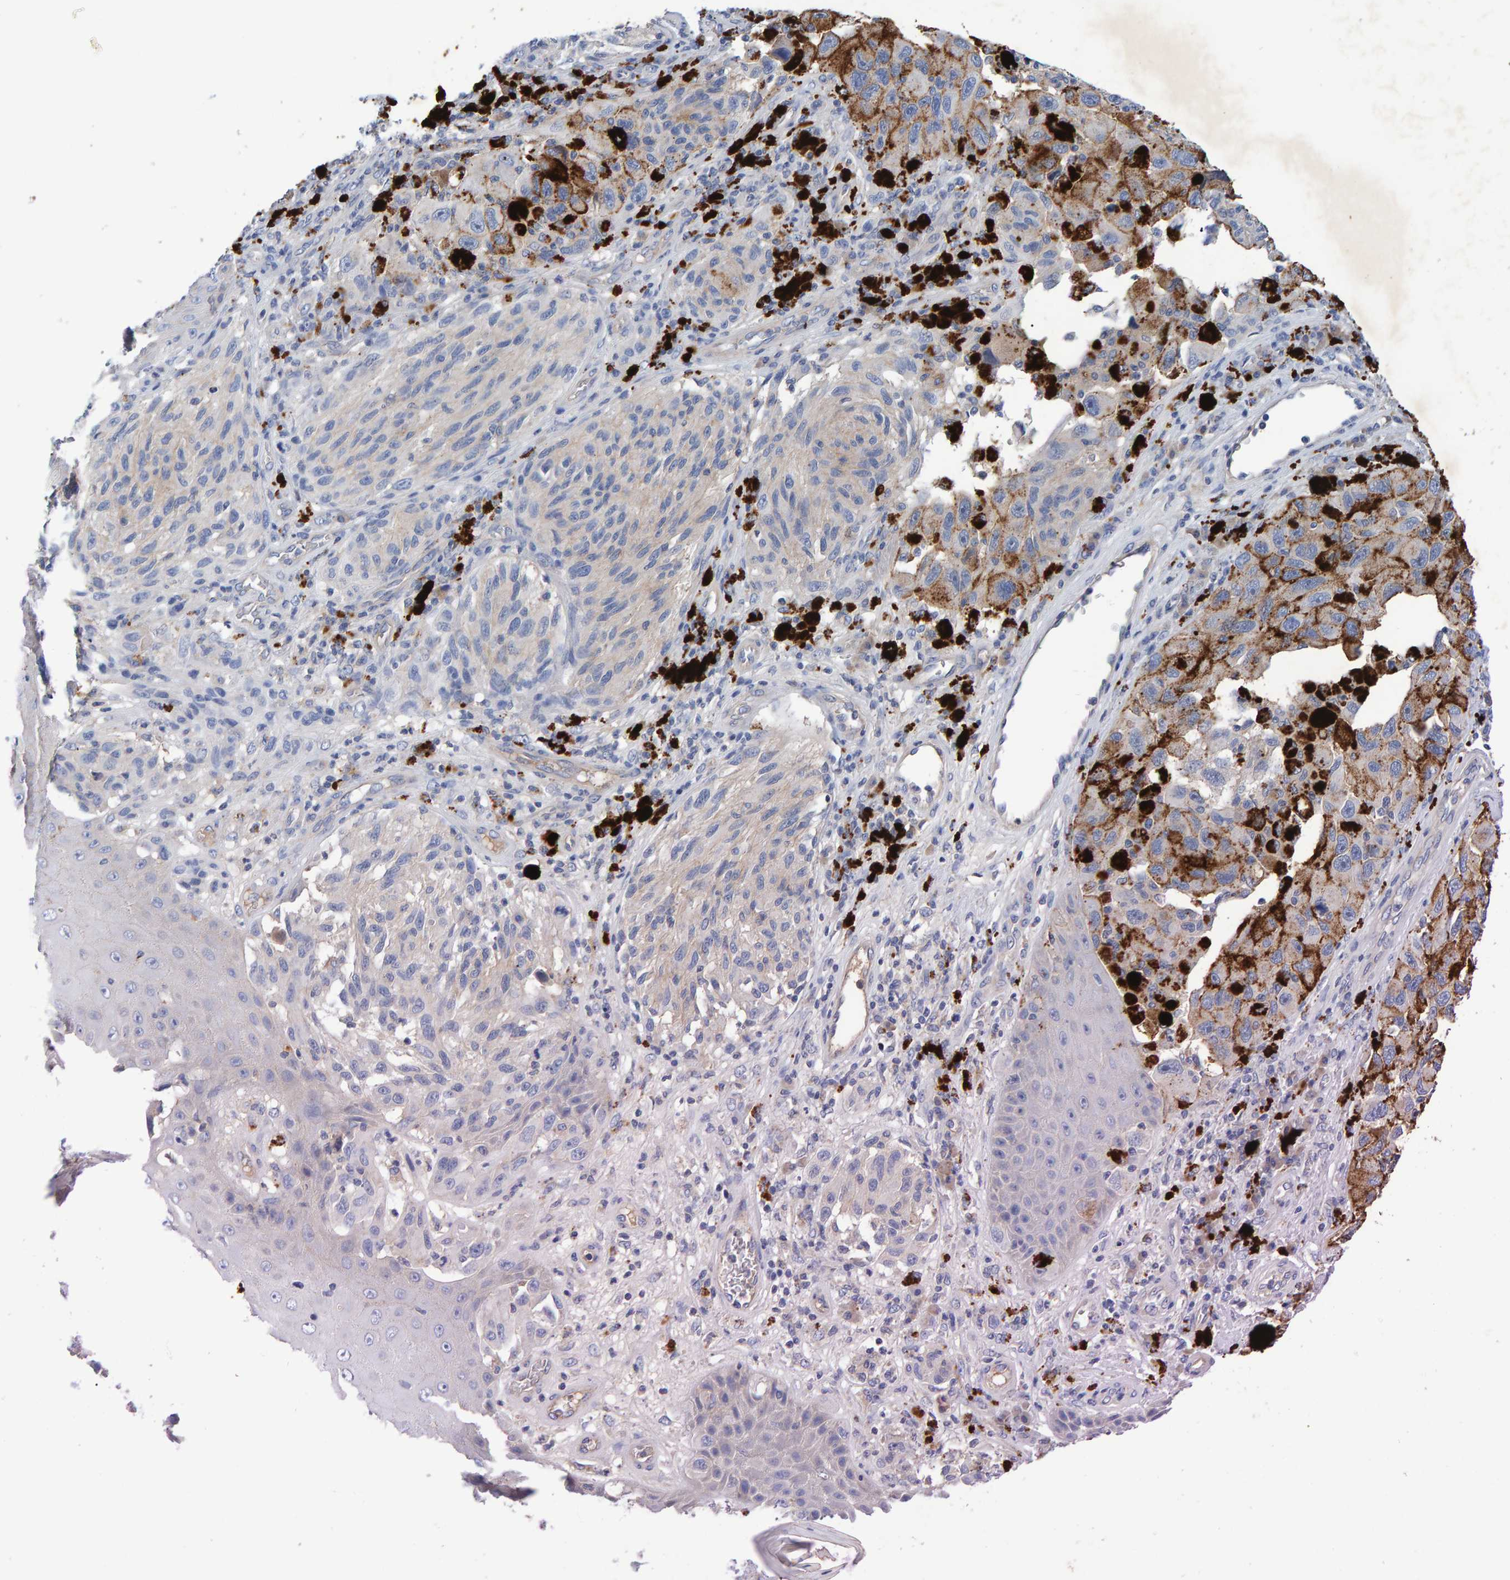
{"staining": {"intensity": "negative", "quantity": "none", "location": "none"}, "tissue": "melanoma", "cell_type": "Tumor cells", "image_type": "cancer", "snomed": [{"axis": "morphology", "description": "Malignant melanoma, NOS"}, {"axis": "topography", "description": "Skin"}], "caption": "Immunohistochemistry photomicrograph of neoplastic tissue: malignant melanoma stained with DAB (3,3'-diaminobenzidine) exhibits no significant protein staining in tumor cells.", "gene": "EFR3A", "patient": {"sex": "female", "age": 73}}